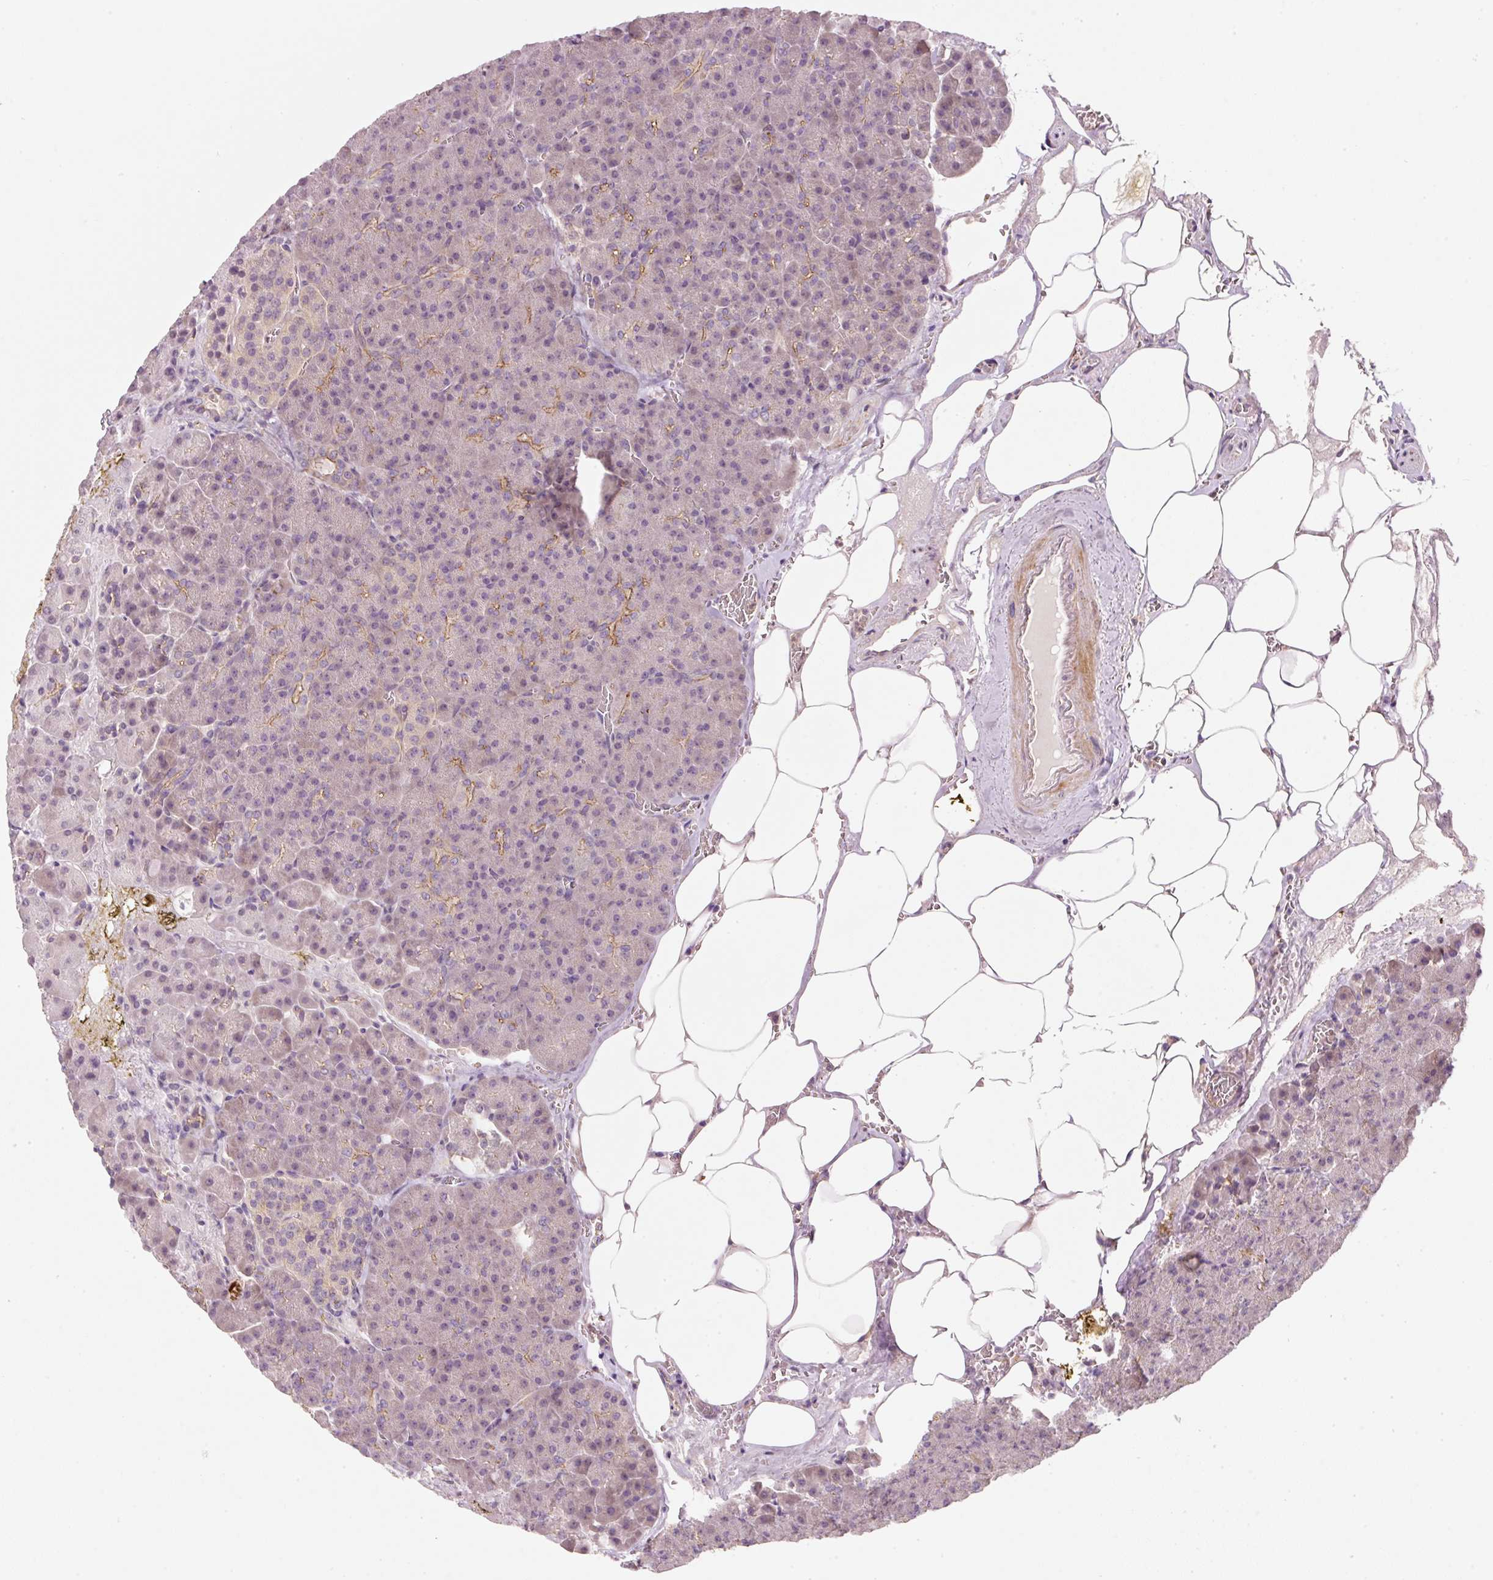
{"staining": {"intensity": "moderate", "quantity": "<25%", "location": "cytoplasmic/membranous"}, "tissue": "pancreas", "cell_type": "Exocrine glandular cells", "image_type": "normal", "snomed": [{"axis": "morphology", "description": "Normal tissue, NOS"}, {"axis": "topography", "description": "Pancreas"}], "caption": "Unremarkable pancreas shows moderate cytoplasmic/membranous positivity in approximately <25% of exocrine glandular cells, visualized by immunohistochemistry.", "gene": "TIRAP", "patient": {"sex": "female", "age": 74}}